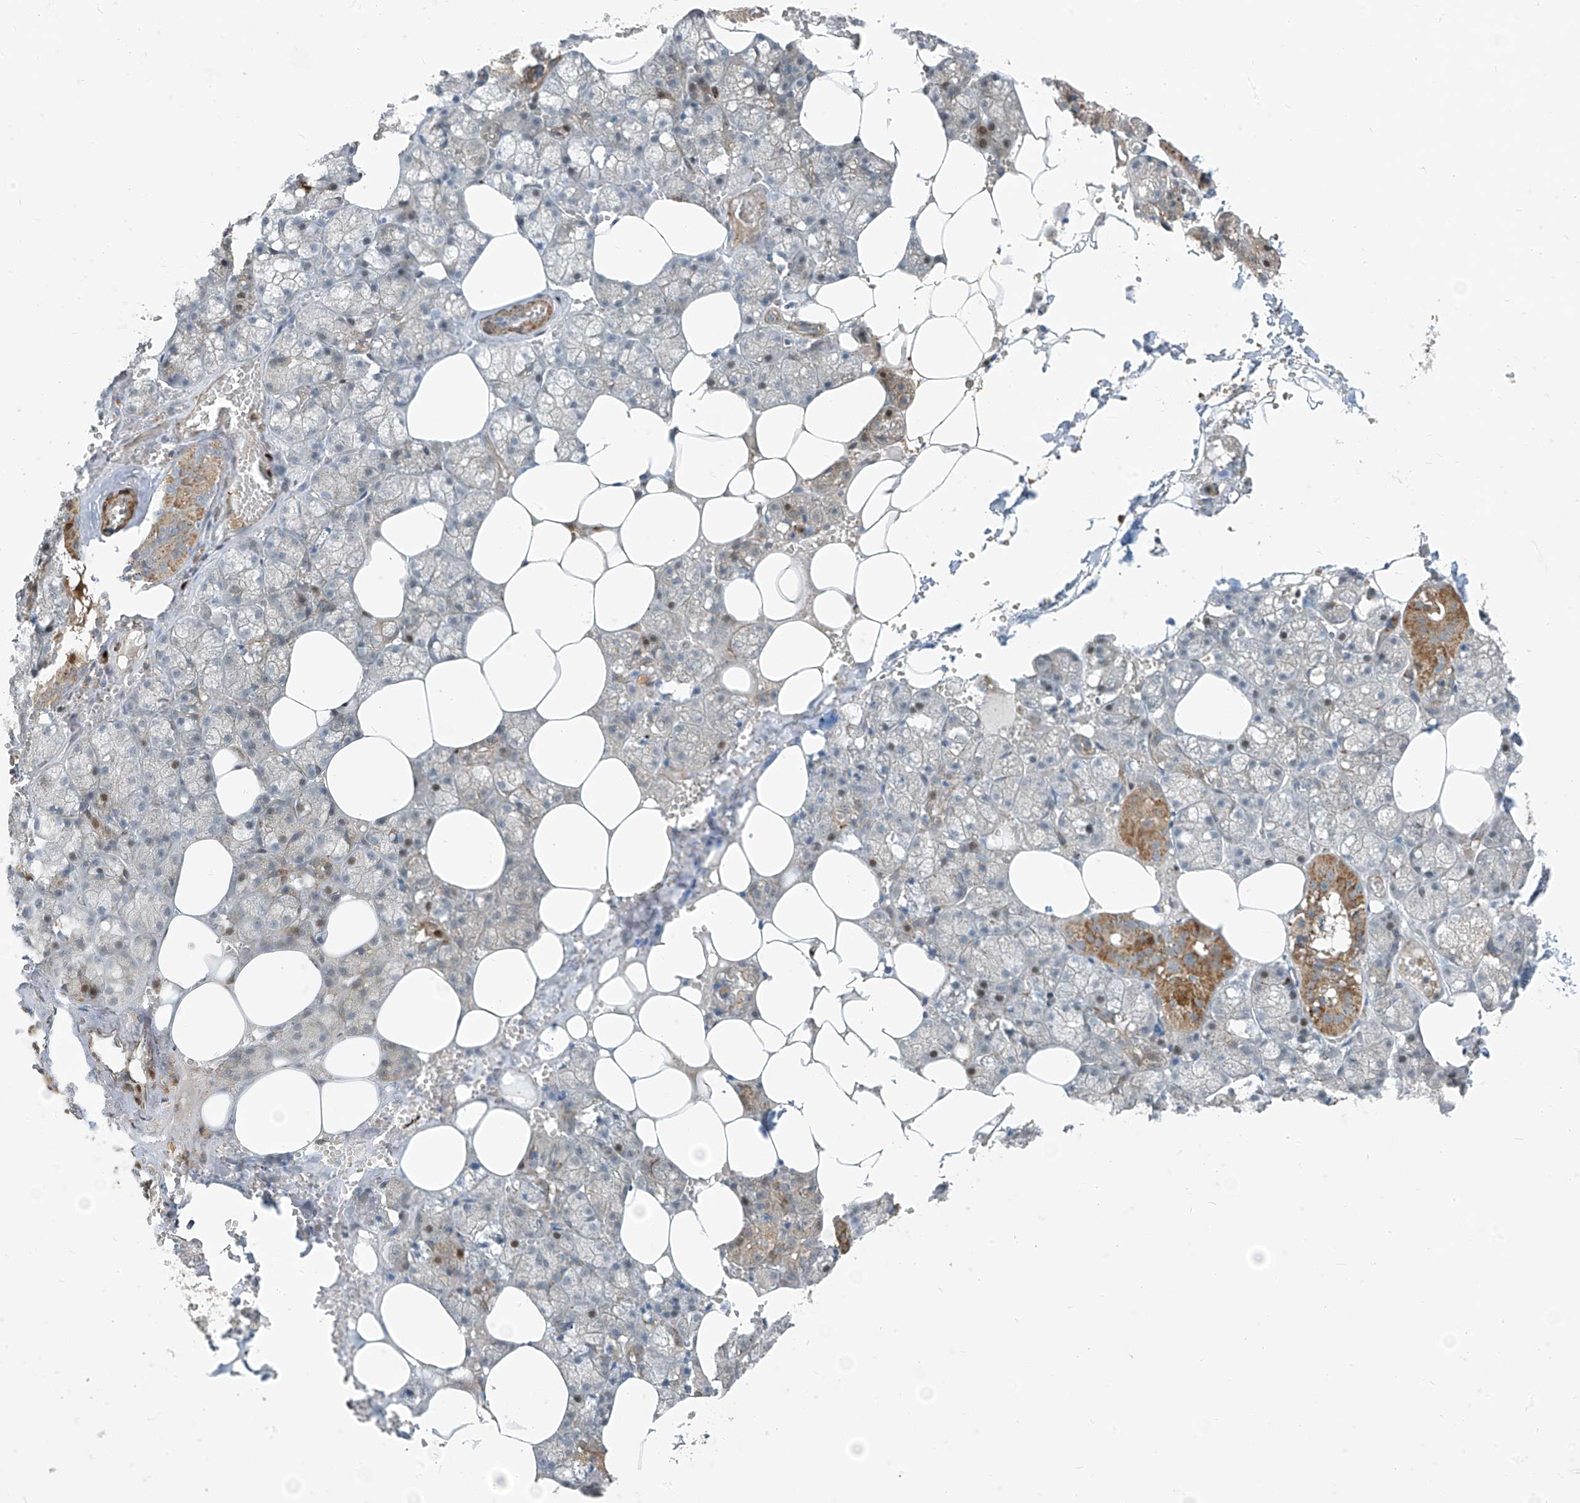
{"staining": {"intensity": "strong", "quantity": "<25%", "location": "cytoplasmic/membranous"}, "tissue": "salivary gland", "cell_type": "Glandular cells", "image_type": "normal", "snomed": [{"axis": "morphology", "description": "Normal tissue, NOS"}, {"axis": "topography", "description": "Salivary gland"}], "caption": "Salivary gland stained with a brown dye reveals strong cytoplasmic/membranous positive staining in approximately <25% of glandular cells.", "gene": "PPCS", "patient": {"sex": "male", "age": 62}}